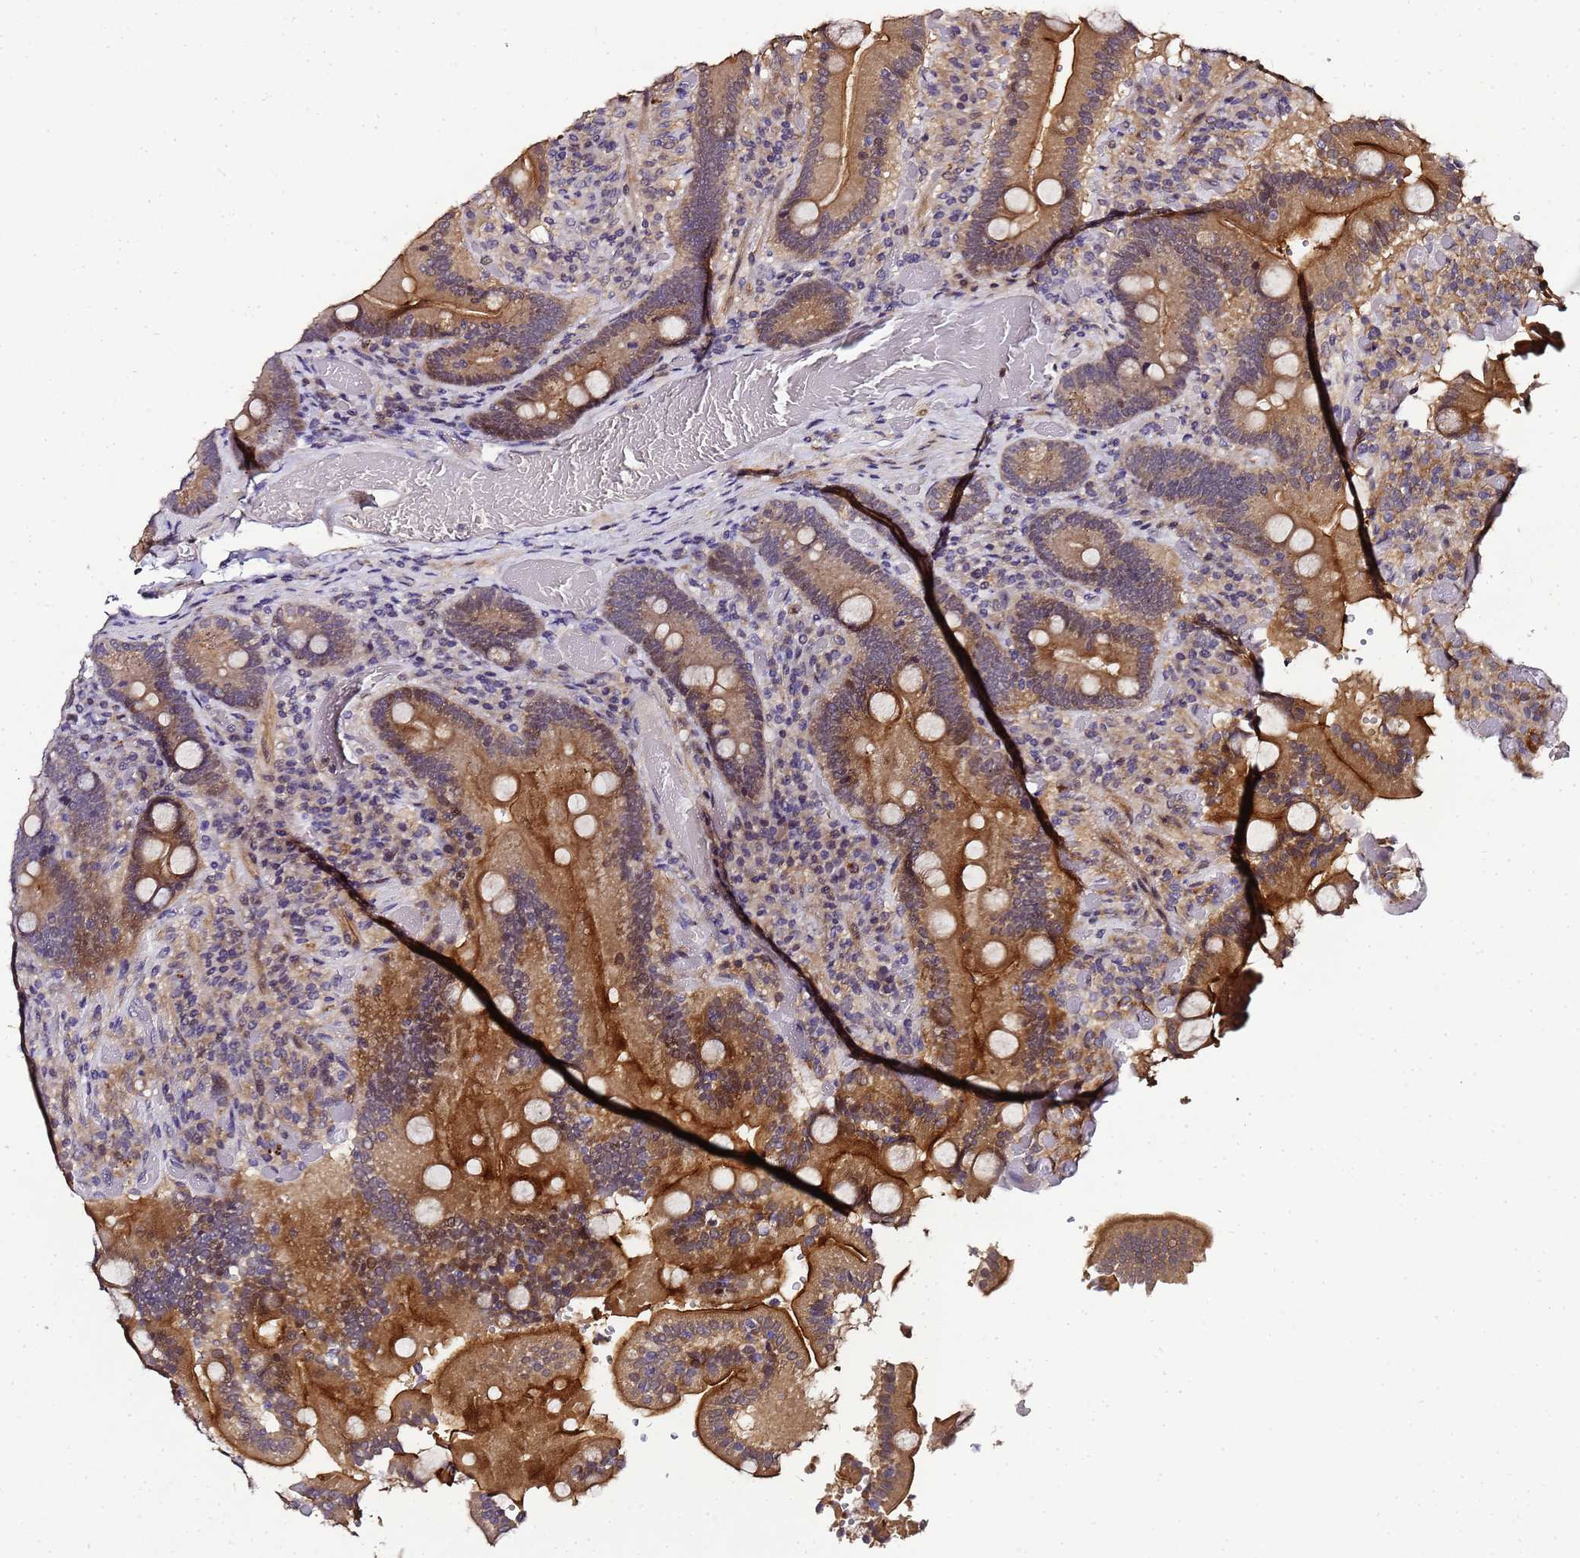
{"staining": {"intensity": "moderate", "quantity": ">75%", "location": "cytoplasmic/membranous,nuclear"}, "tissue": "duodenum", "cell_type": "Glandular cells", "image_type": "normal", "snomed": [{"axis": "morphology", "description": "Normal tissue, NOS"}, {"axis": "topography", "description": "Duodenum"}], "caption": "Immunohistochemical staining of normal duodenum shows >75% levels of moderate cytoplasmic/membranous,nuclear protein staining in approximately >75% of glandular cells.", "gene": "LGI4", "patient": {"sex": "female", "age": 62}}